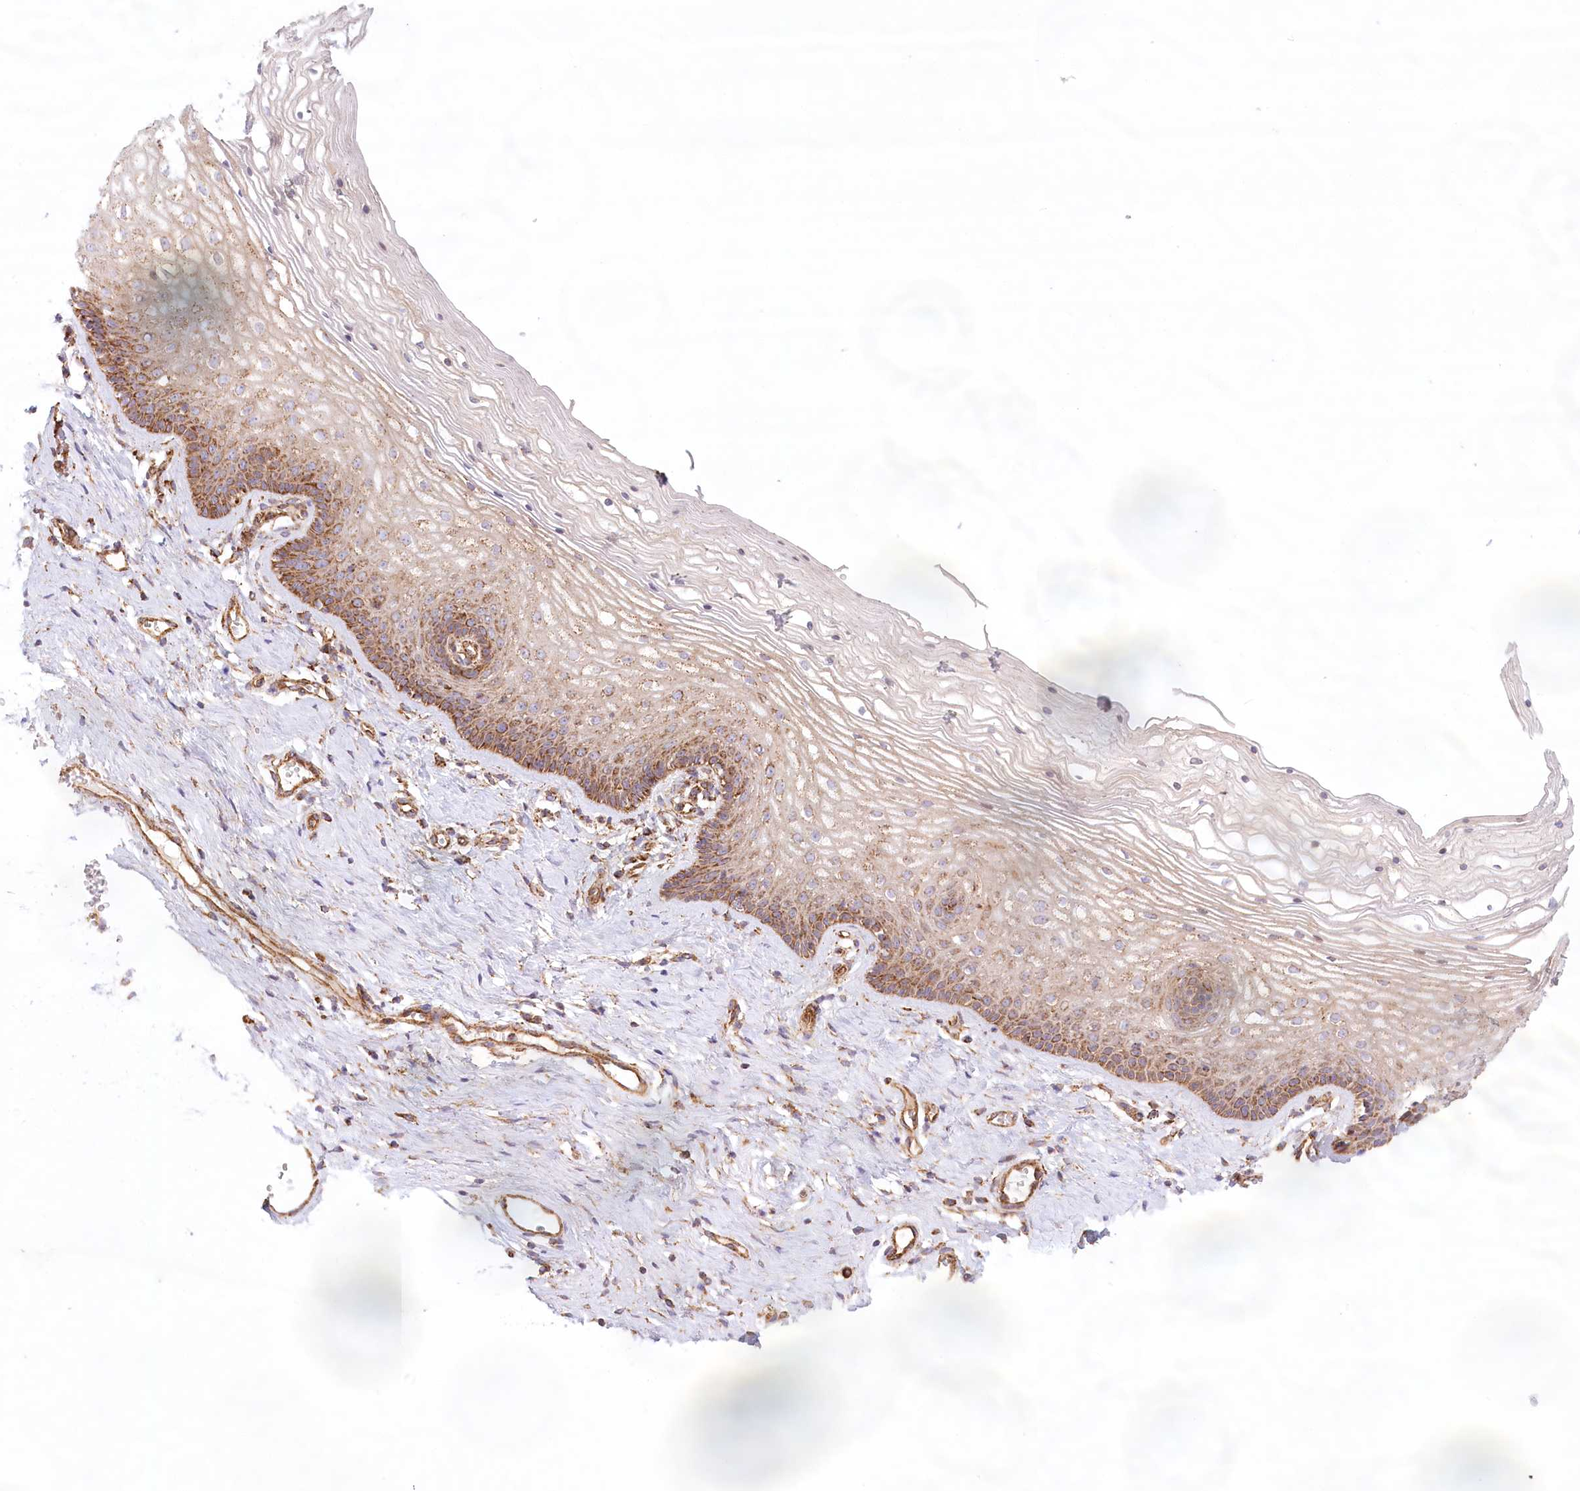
{"staining": {"intensity": "moderate", "quantity": "25%-75%", "location": "cytoplasmic/membranous"}, "tissue": "vagina", "cell_type": "Squamous epithelial cells", "image_type": "normal", "snomed": [{"axis": "morphology", "description": "Normal tissue, NOS"}, {"axis": "topography", "description": "Vagina"}], "caption": "Vagina stained with immunohistochemistry reveals moderate cytoplasmic/membranous expression in about 25%-75% of squamous epithelial cells. The staining was performed using DAB (3,3'-diaminobenzidine) to visualize the protein expression in brown, while the nuclei were stained in blue with hematoxylin (Magnification: 20x).", "gene": "UMPS", "patient": {"sex": "female", "age": 46}}